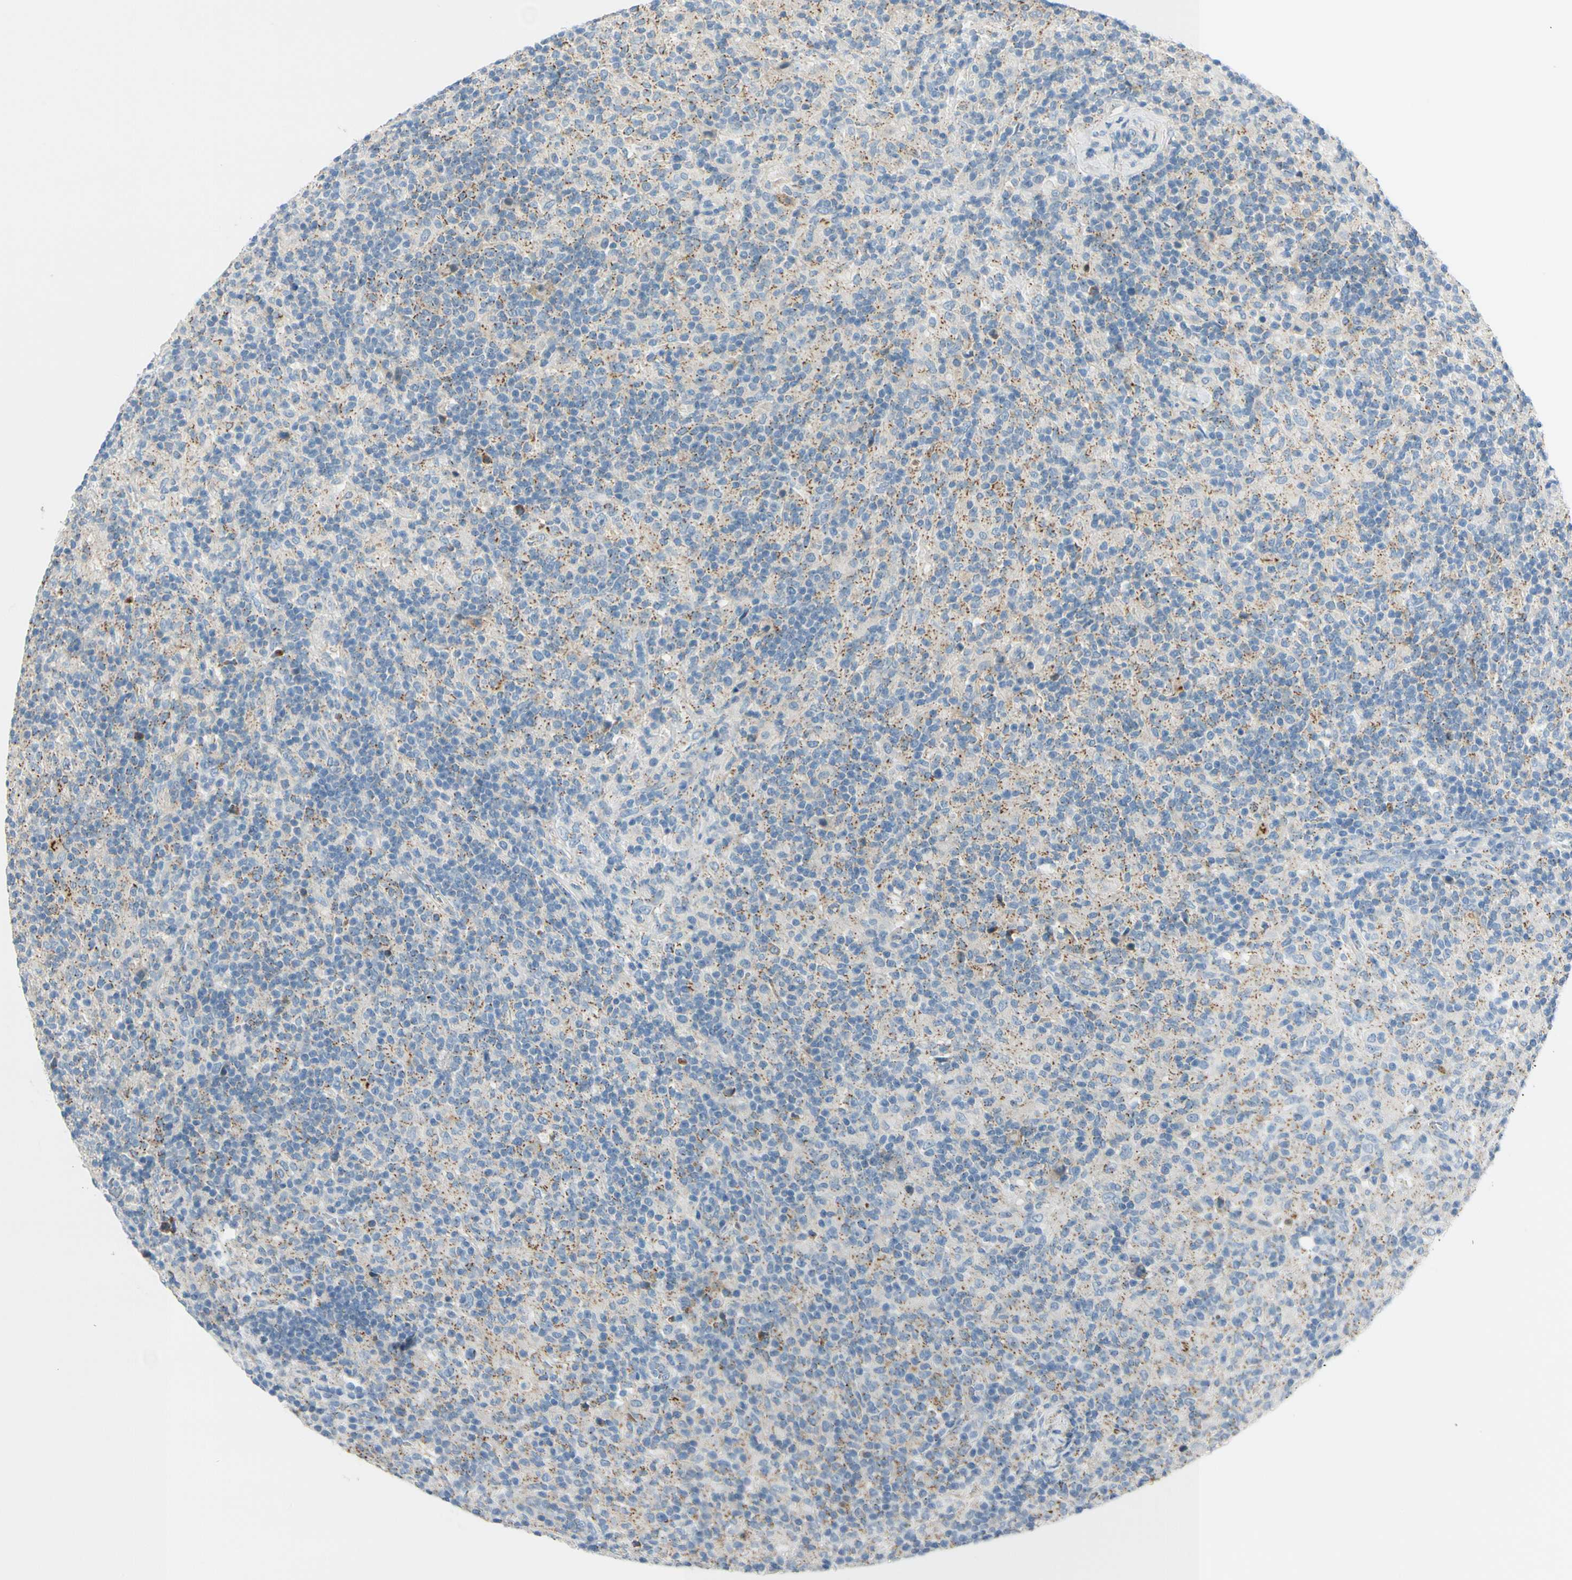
{"staining": {"intensity": "negative", "quantity": "none", "location": "none"}, "tissue": "lymphoma", "cell_type": "Tumor cells", "image_type": "cancer", "snomed": [{"axis": "morphology", "description": "Hodgkin's disease, NOS"}, {"axis": "topography", "description": "Lymph node"}], "caption": "Histopathology image shows no significant protein positivity in tumor cells of lymphoma.", "gene": "GALNT5", "patient": {"sex": "male", "age": 70}}